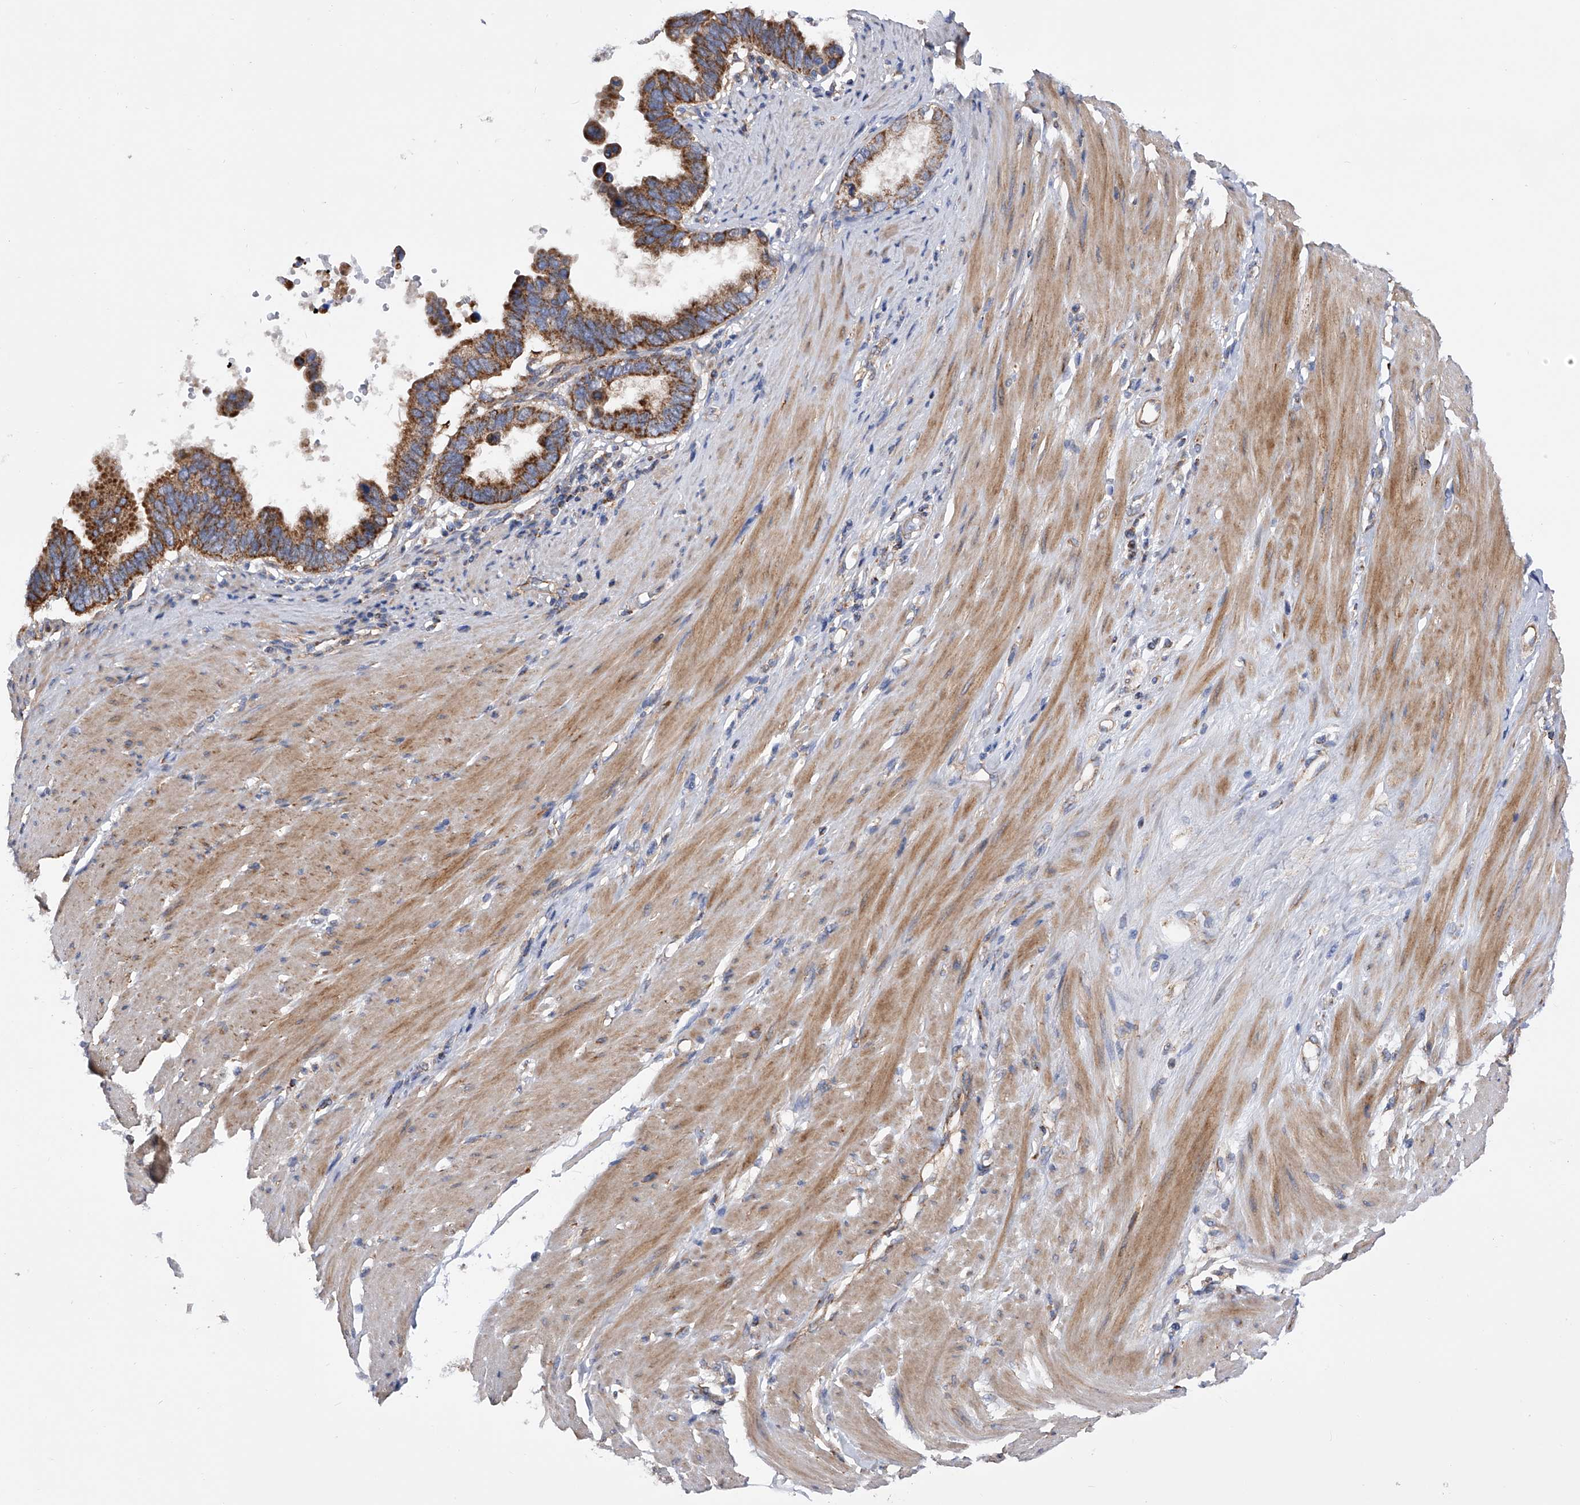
{"staining": {"intensity": "strong", "quantity": ">75%", "location": "cytoplasmic/membranous"}, "tissue": "pancreatic cancer", "cell_type": "Tumor cells", "image_type": "cancer", "snomed": [{"axis": "morphology", "description": "Adenocarcinoma, NOS"}, {"axis": "topography", "description": "Pancreas"}], "caption": "Tumor cells reveal high levels of strong cytoplasmic/membranous expression in approximately >75% of cells in human pancreatic cancer (adenocarcinoma).", "gene": "PDSS2", "patient": {"sex": "female", "age": 56}}